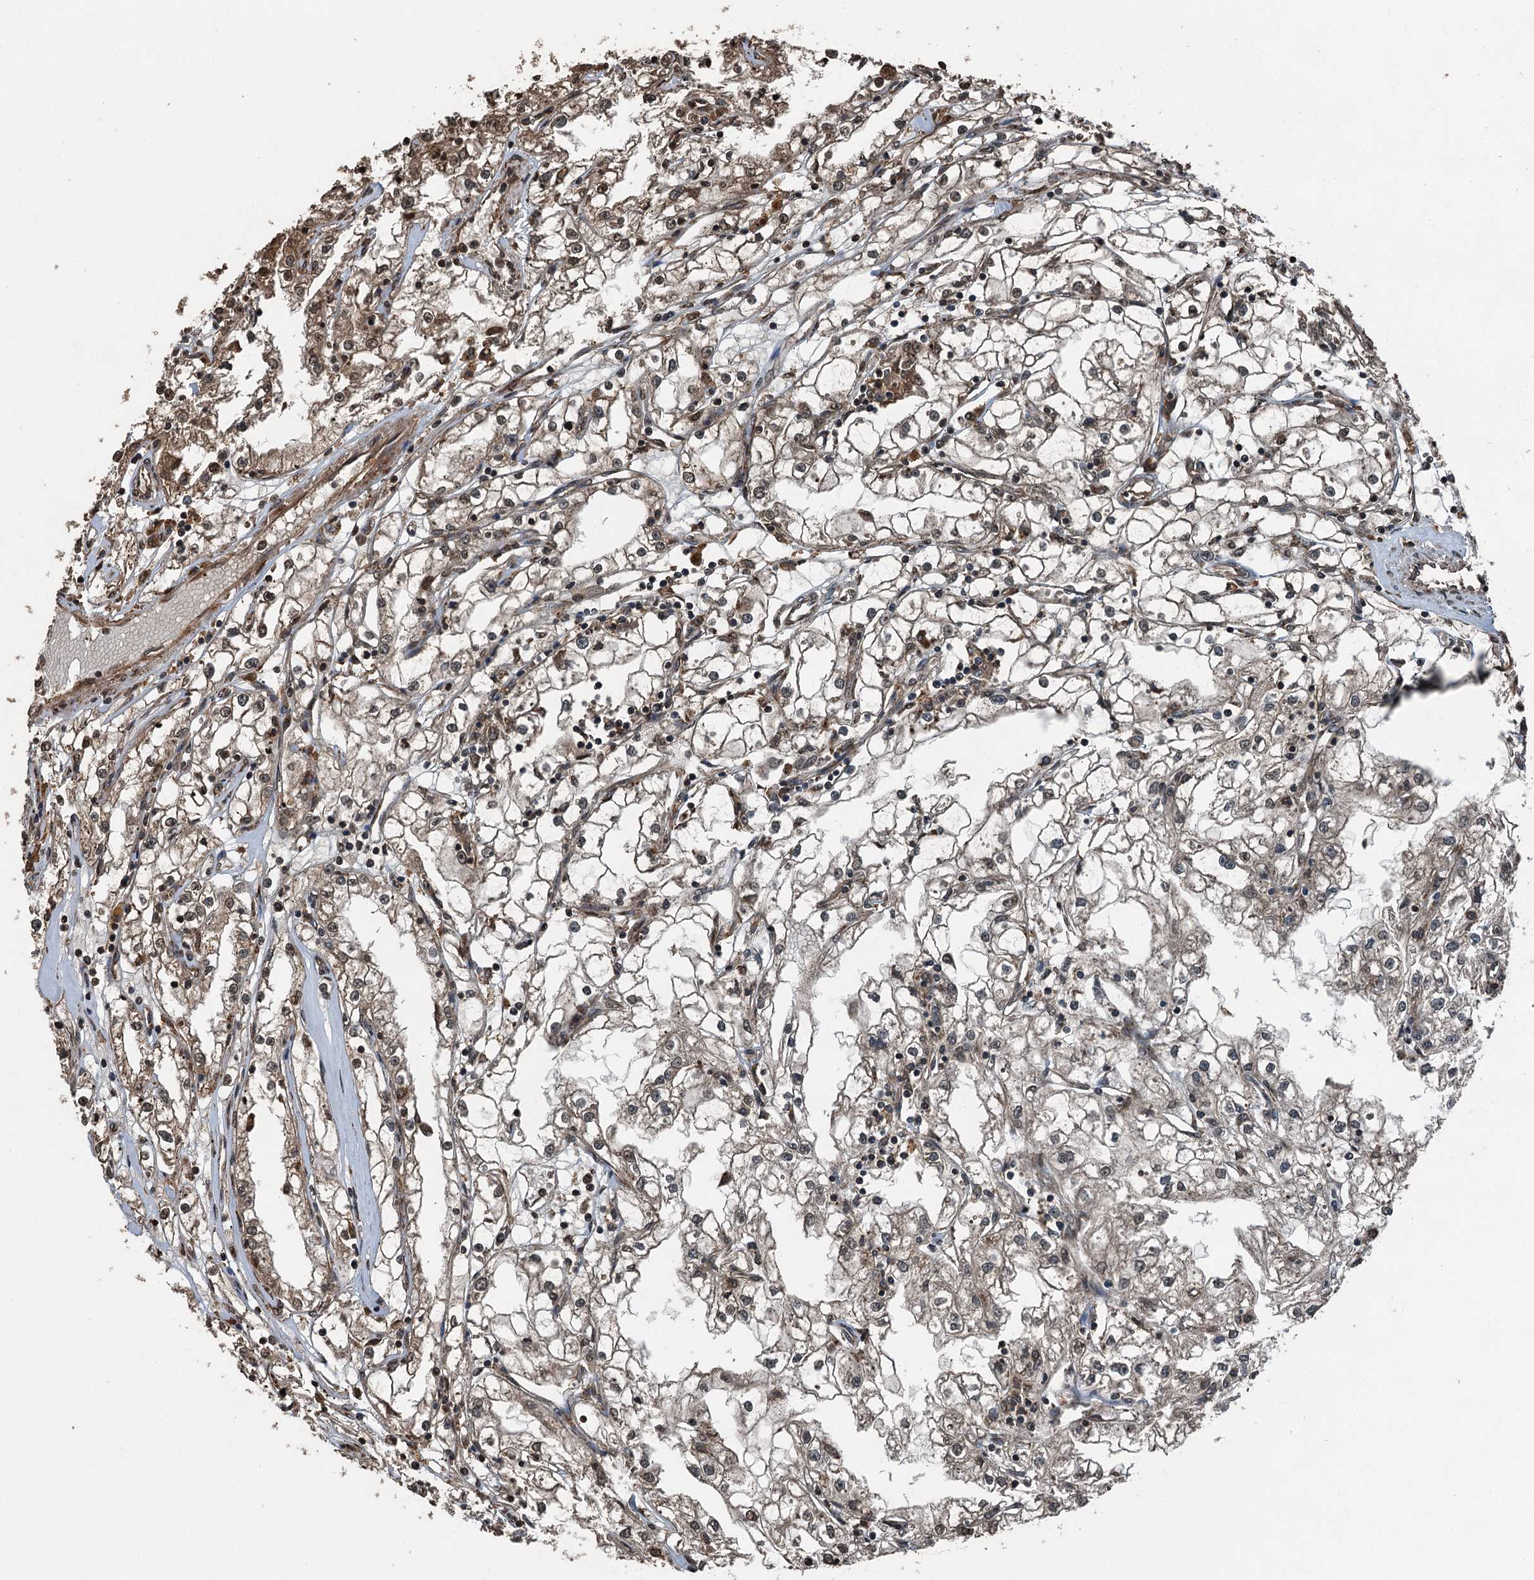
{"staining": {"intensity": "moderate", "quantity": ">75%", "location": "cytoplasmic/membranous,nuclear"}, "tissue": "renal cancer", "cell_type": "Tumor cells", "image_type": "cancer", "snomed": [{"axis": "morphology", "description": "Adenocarcinoma, NOS"}, {"axis": "topography", "description": "Kidney"}], "caption": "The image shows a brown stain indicating the presence of a protein in the cytoplasmic/membranous and nuclear of tumor cells in renal cancer (adenocarcinoma). (DAB (3,3'-diaminobenzidine) IHC with brightfield microscopy, high magnification).", "gene": "TCTN1", "patient": {"sex": "male", "age": 56}}